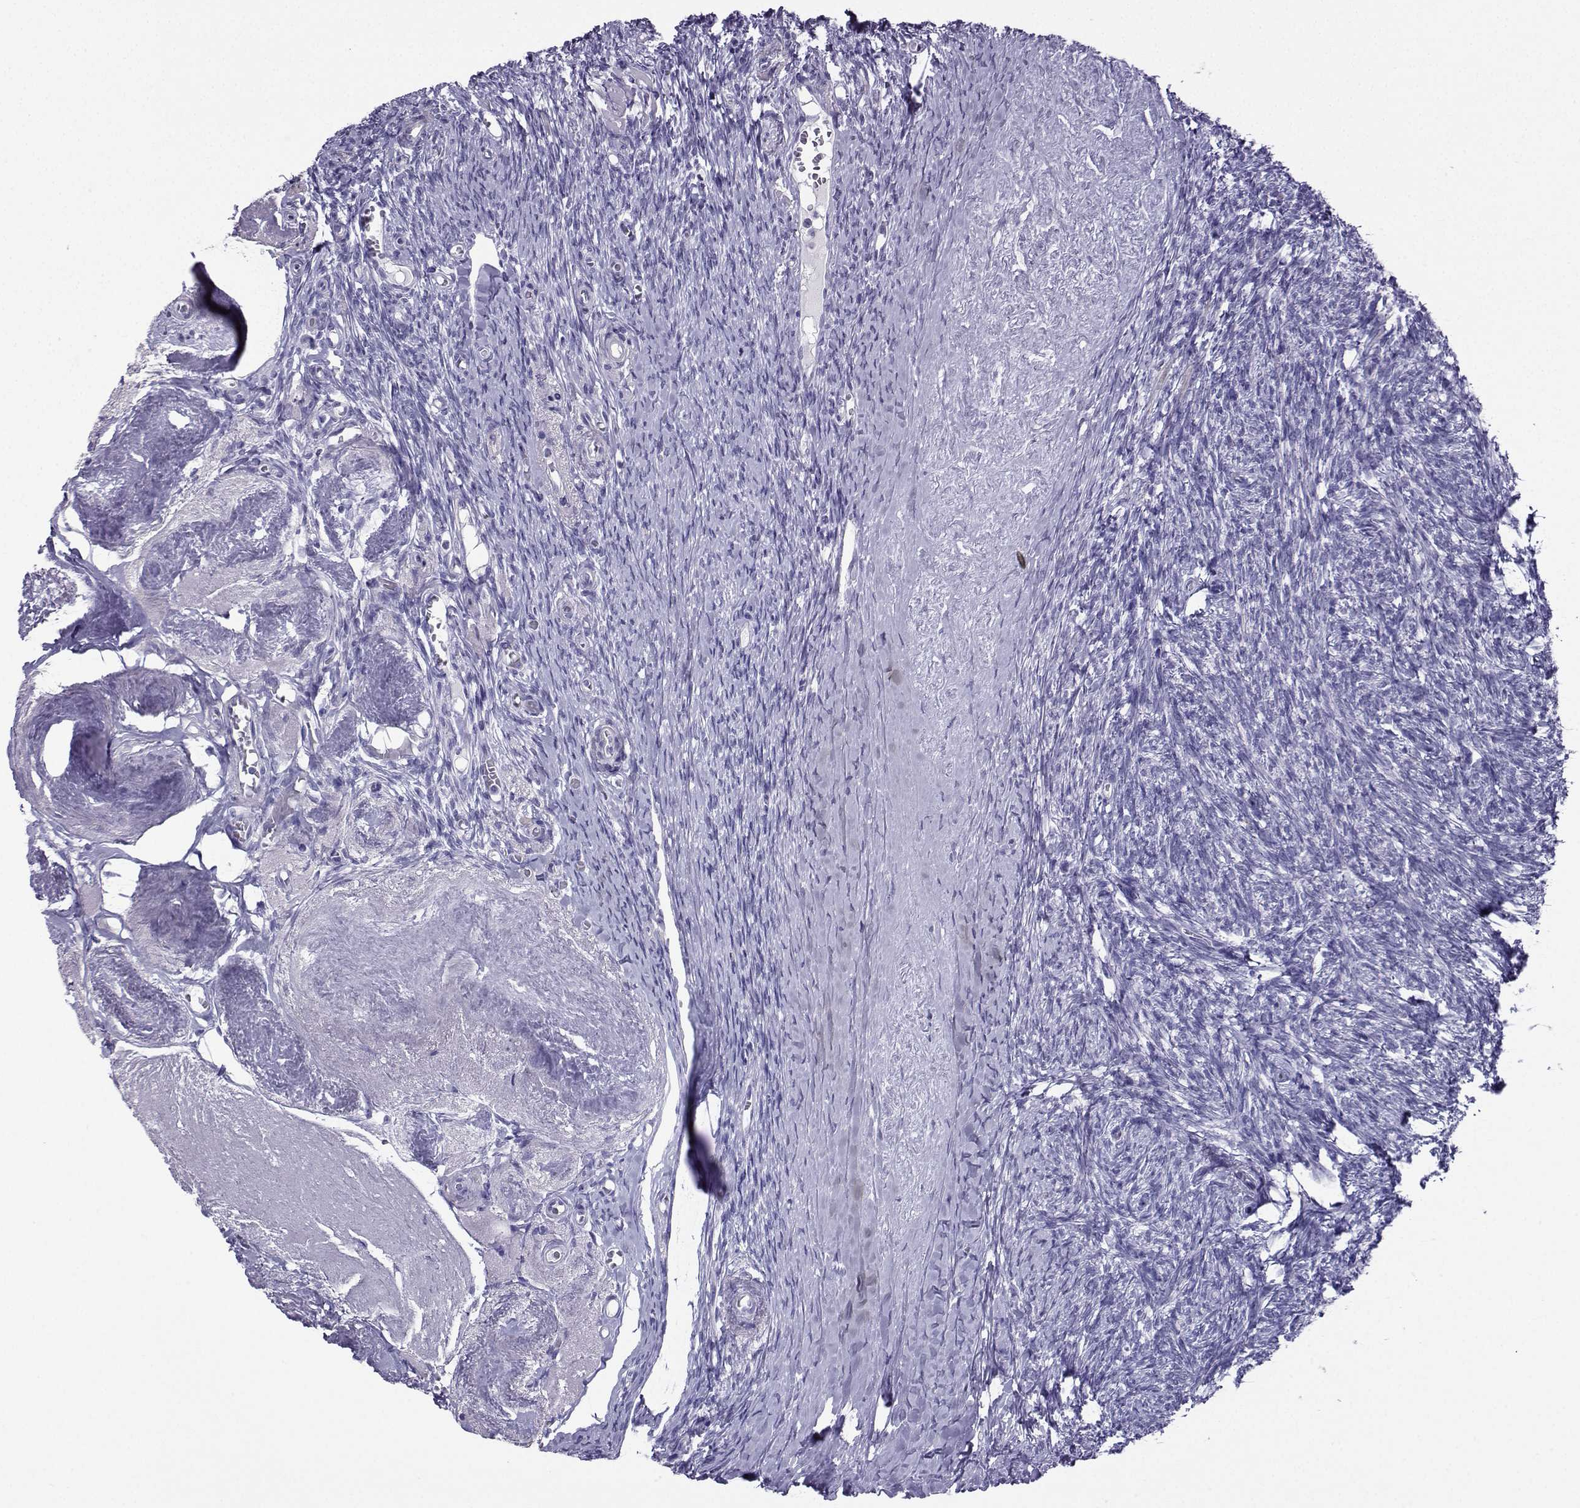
{"staining": {"intensity": "negative", "quantity": "none", "location": "none"}, "tissue": "ovary", "cell_type": "Follicle cells", "image_type": "normal", "snomed": [{"axis": "morphology", "description": "Normal tissue, NOS"}, {"axis": "topography", "description": "Ovary"}], "caption": "Benign ovary was stained to show a protein in brown. There is no significant staining in follicle cells.", "gene": "KIF17", "patient": {"sex": "female", "age": 72}}